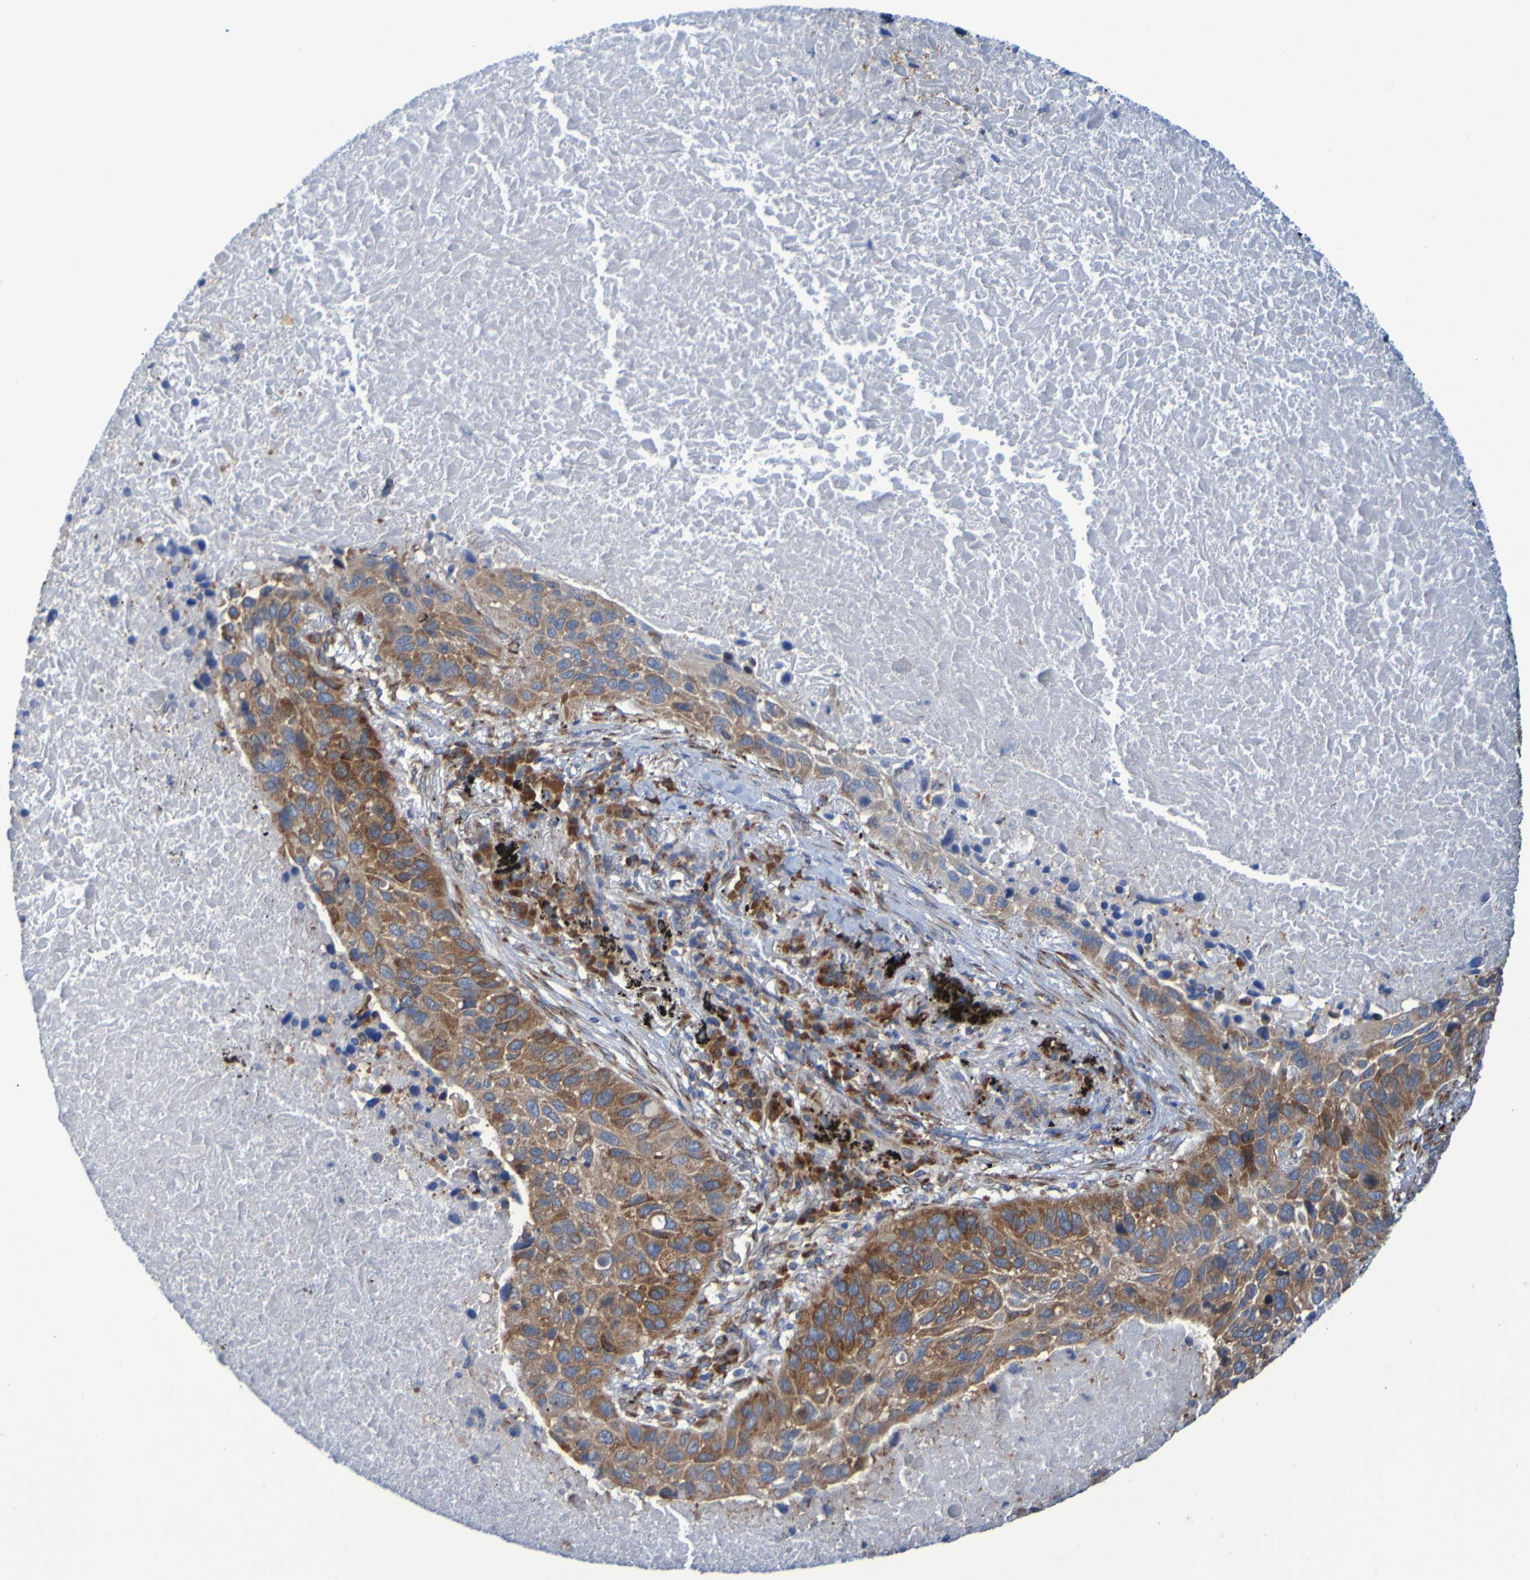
{"staining": {"intensity": "strong", "quantity": "25%-75%", "location": "cytoplasmic/membranous"}, "tissue": "lung cancer", "cell_type": "Tumor cells", "image_type": "cancer", "snomed": [{"axis": "morphology", "description": "Squamous cell carcinoma, NOS"}, {"axis": "topography", "description": "Lung"}], "caption": "About 25%-75% of tumor cells in human squamous cell carcinoma (lung) display strong cytoplasmic/membranous protein positivity as visualized by brown immunohistochemical staining.", "gene": "FKBP3", "patient": {"sex": "male", "age": 57}}